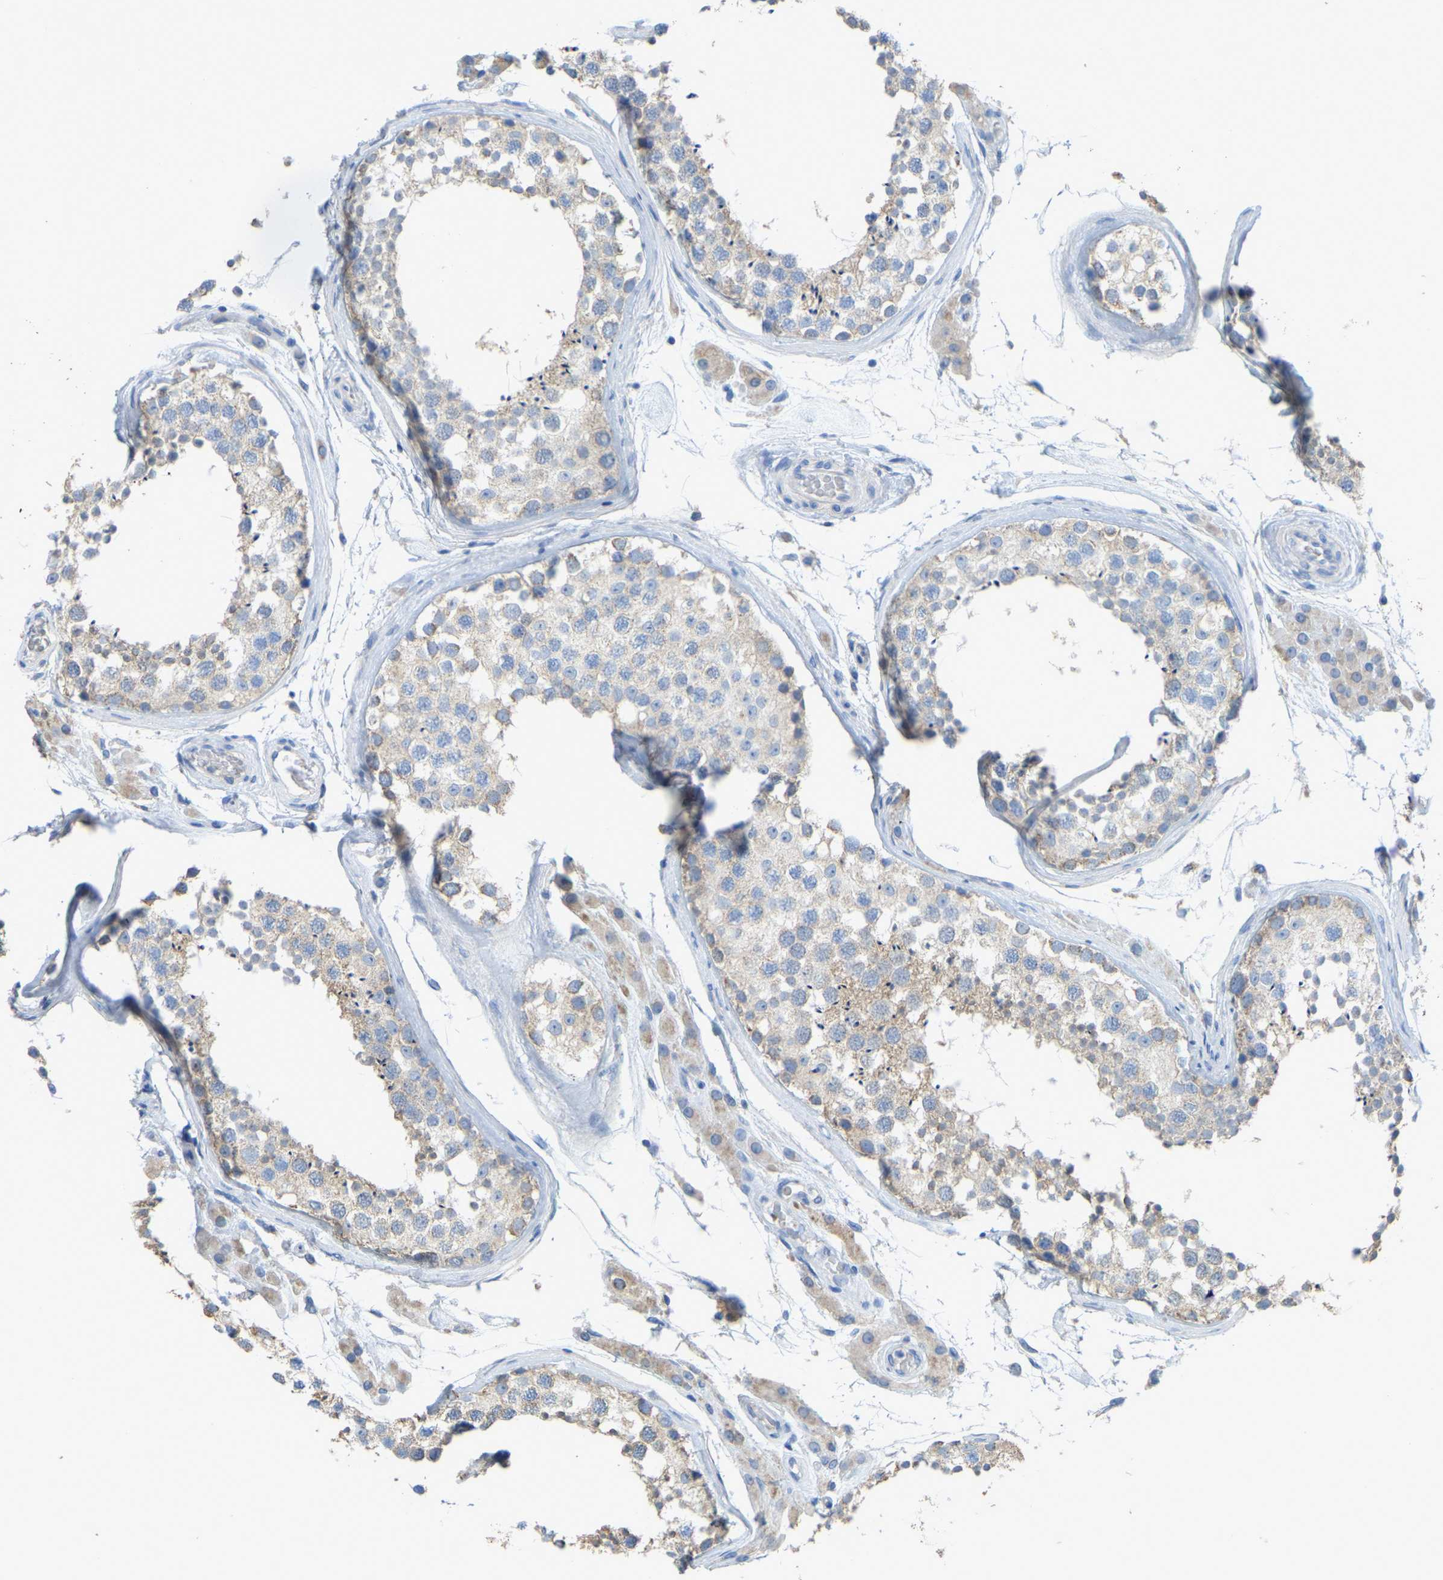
{"staining": {"intensity": "weak", "quantity": "25%-75%", "location": "cytoplasmic/membranous"}, "tissue": "testis", "cell_type": "Cells in seminiferous ducts", "image_type": "normal", "snomed": [{"axis": "morphology", "description": "Normal tissue, NOS"}, {"axis": "topography", "description": "Testis"}], "caption": "Immunohistochemical staining of benign testis exhibits low levels of weak cytoplasmic/membranous staining in about 25%-75% of cells in seminiferous ducts.", "gene": "SERPINB5", "patient": {"sex": "male", "age": 46}}